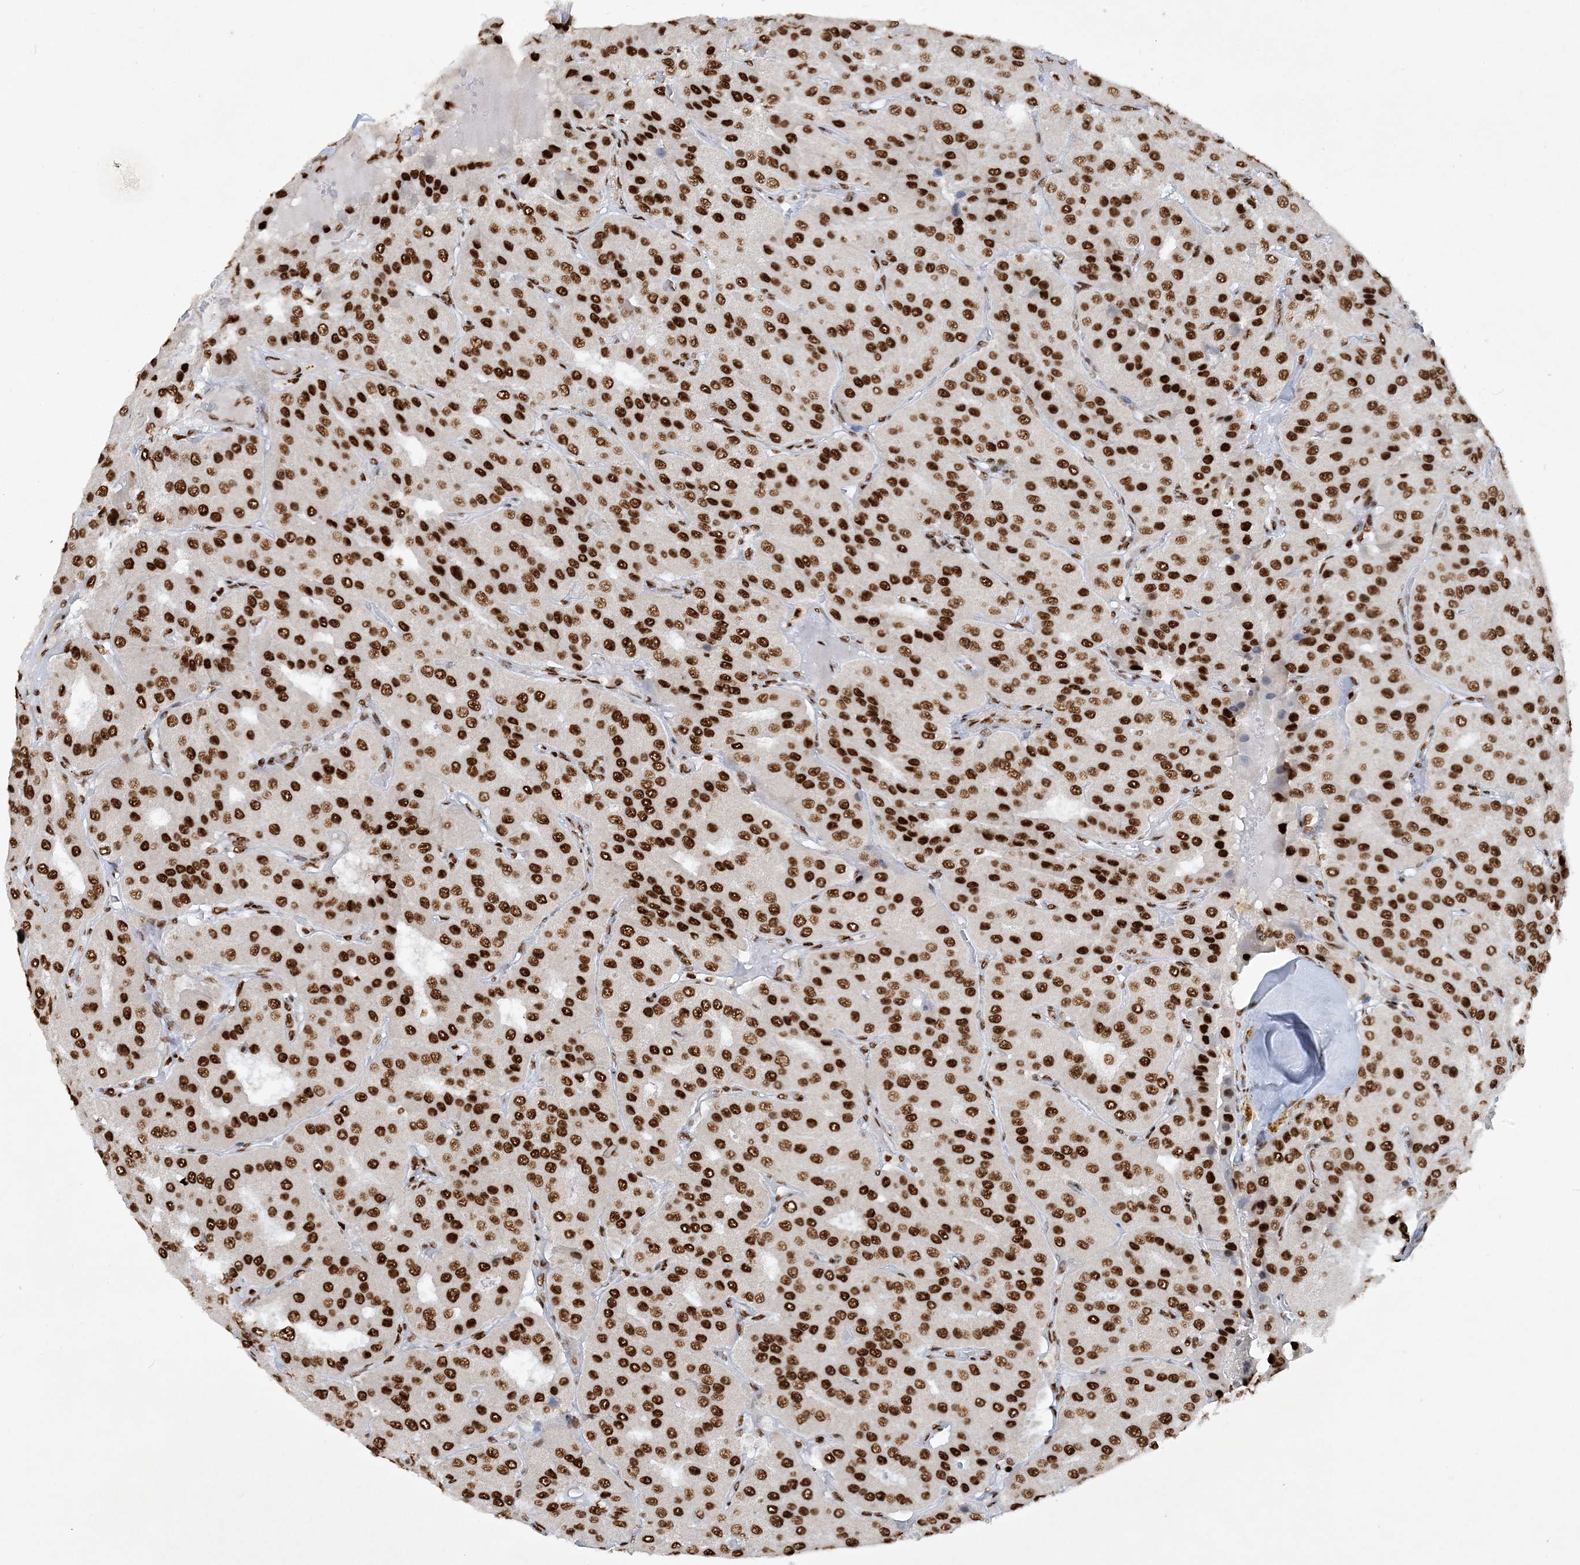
{"staining": {"intensity": "strong", "quantity": ">75%", "location": "nuclear"}, "tissue": "parathyroid gland", "cell_type": "Glandular cells", "image_type": "normal", "snomed": [{"axis": "morphology", "description": "Normal tissue, NOS"}, {"axis": "morphology", "description": "Adenoma, NOS"}, {"axis": "topography", "description": "Parathyroid gland"}], "caption": "A histopathology image of parathyroid gland stained for a protein displays strong nuclear brown staining in glandular cells. (DAB (3,3'-diaminobenzidine) IHC, brown staining for protein, blue staining for nuclei).", "gene": "DELE1", "patient": {"sex": "female", "age": 86}}